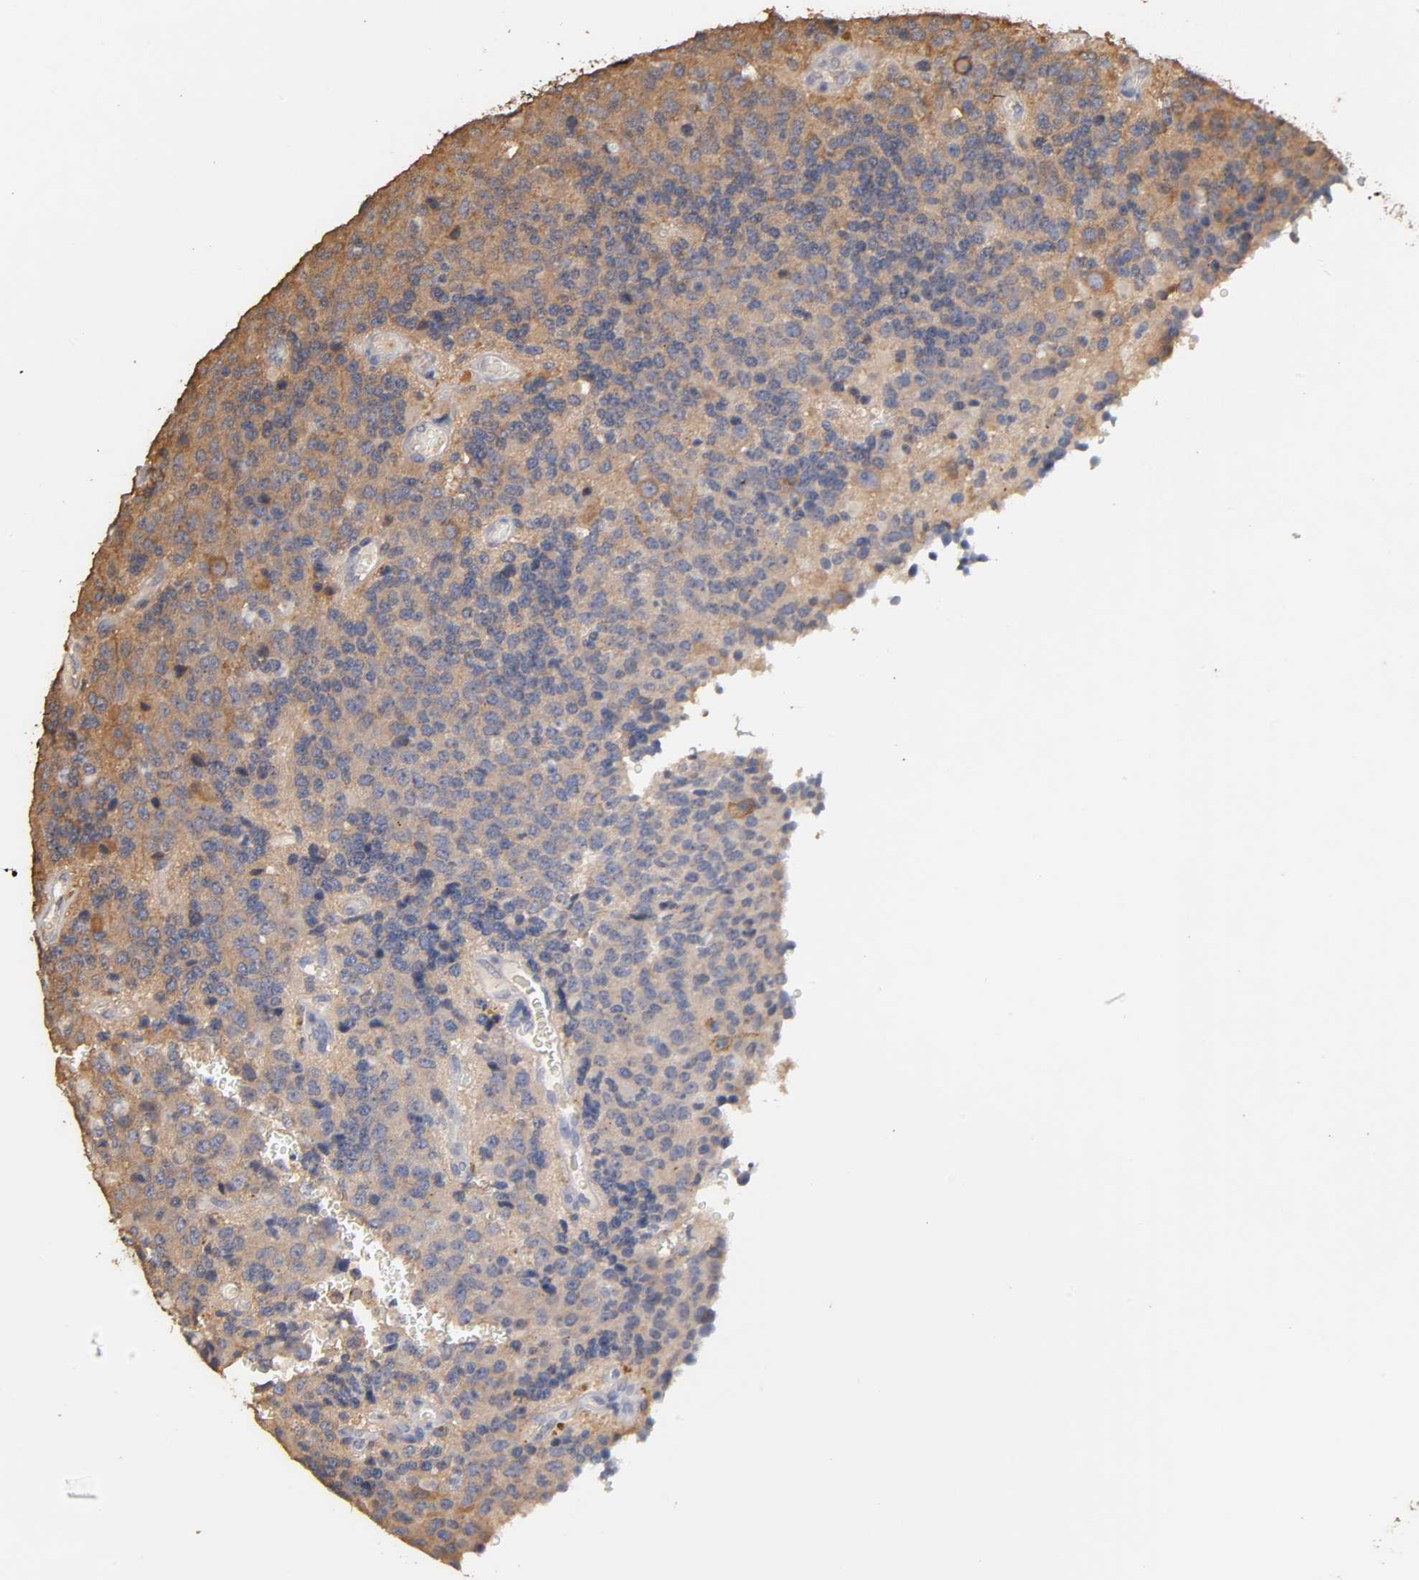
{"staining": {"intensity": "negative", "quantity": "none", "location": "none"}, "tissue": "glioma", "cell_type": "Tumor cells", "image_type": "cancer", "snomed": [{"axis": "morphology", "description": "Glioma, malignant, High grade"}, {"axis": "topography", "description": "pancreas cauda"}], "caption": "High power microscopy image of an immunohistochemistry histopathology image of malignant glioma (high-grade), revealing no significant expression in tumor cells.", "gene": "VSIG4", "patient": {"sex": "male", "age": 60}}